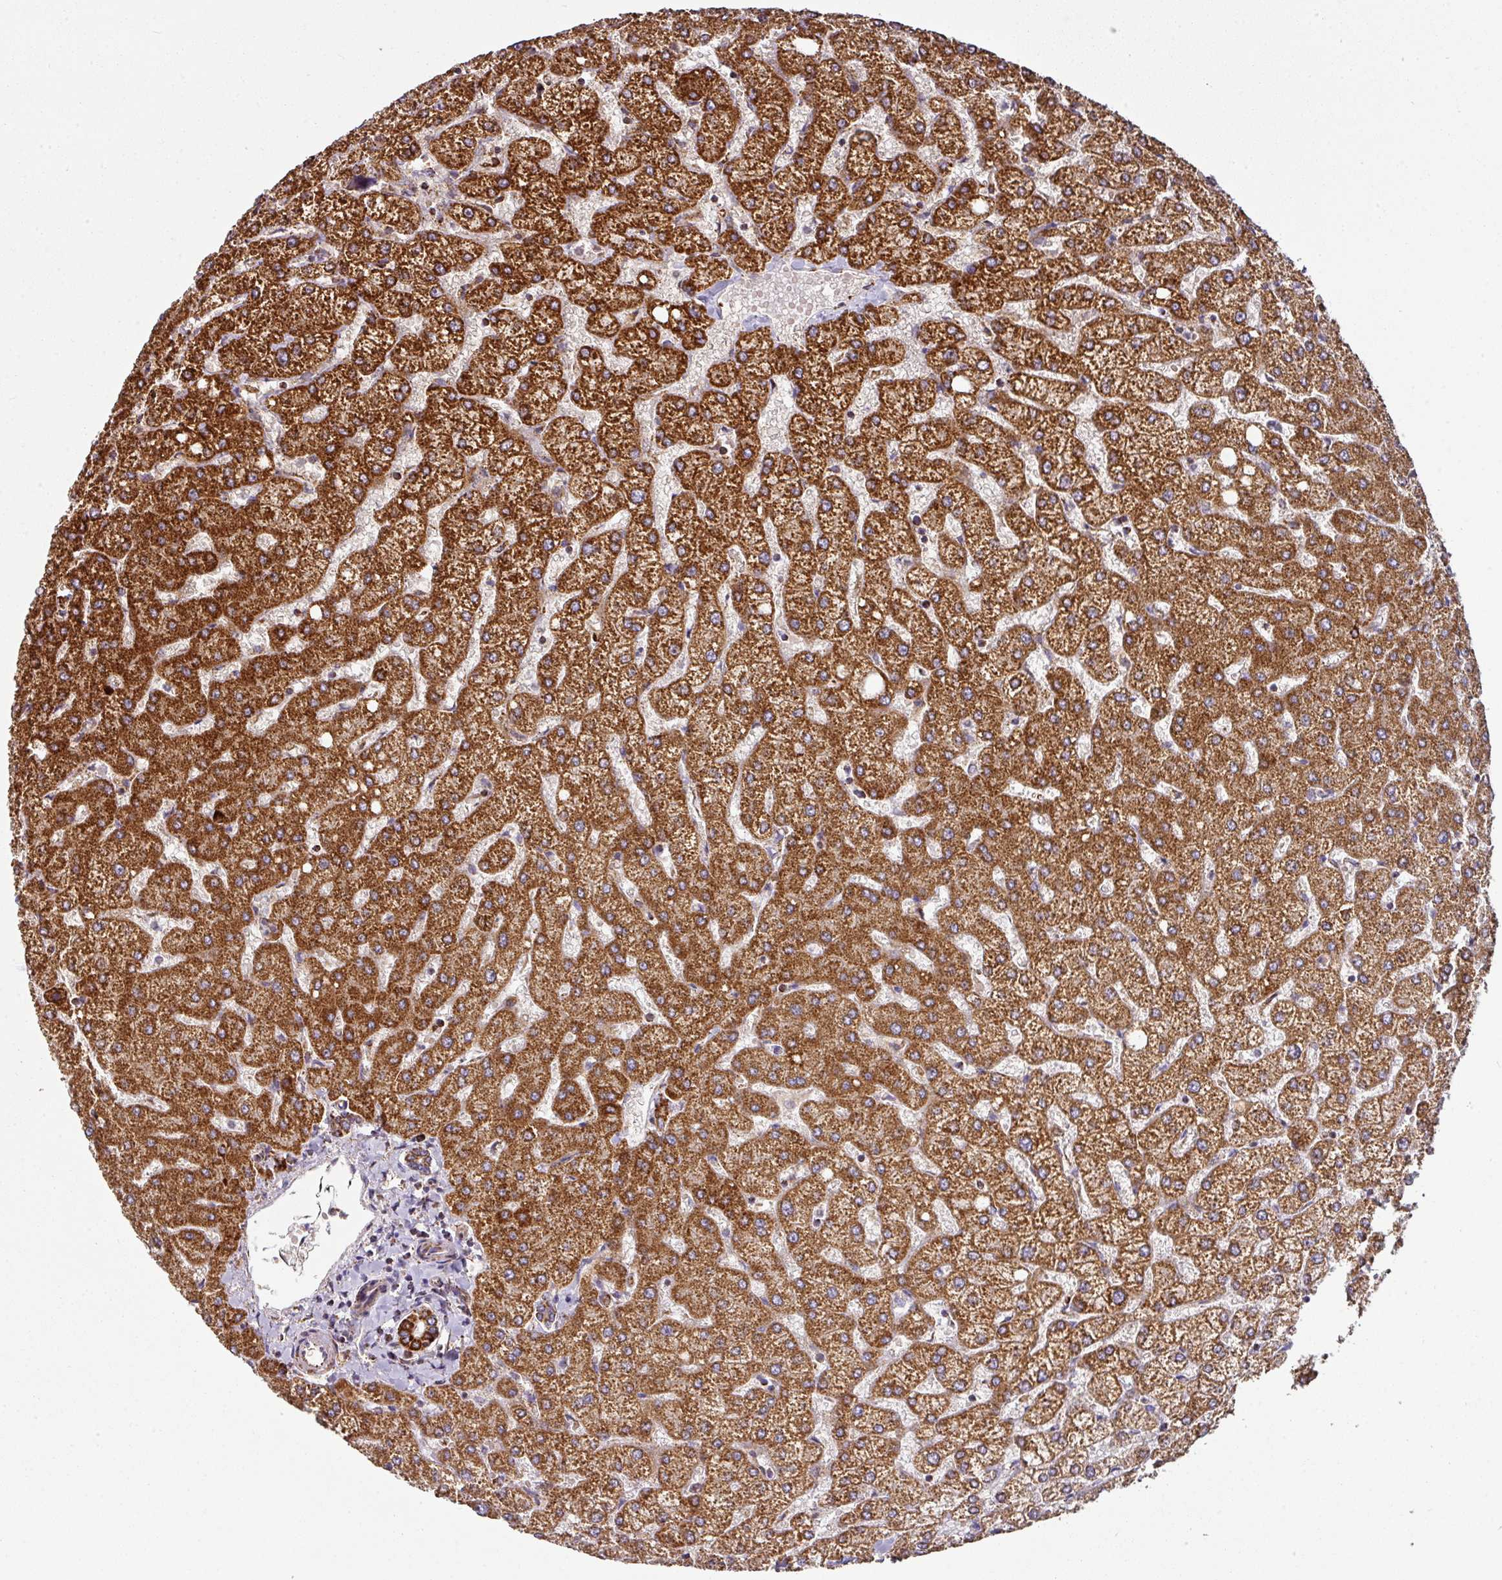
{"staining": {"intensity": "strong", "quantity": ">75%", "location": "cytoplasmic/membranous"}, "tissue": "liver", "cell_type": "Cholangiocytes", "image_type": "normal", "snomed": [{"axis": "morphology", "description": "Normal tissue, NOS"}, {"axis": "topography", "description": "Liver"}], "caption": "Cholangiocytes reveal strong cytoplasmic/membranous positivity in about >75% of cells in unremarkable liver. The staining was performed using DAB, with brown indicating positive protein expression. Nuclei are stained blue with hematoxylin.", "gene": "TRAP1", "patient": {"sex": "female", "age": 54}}